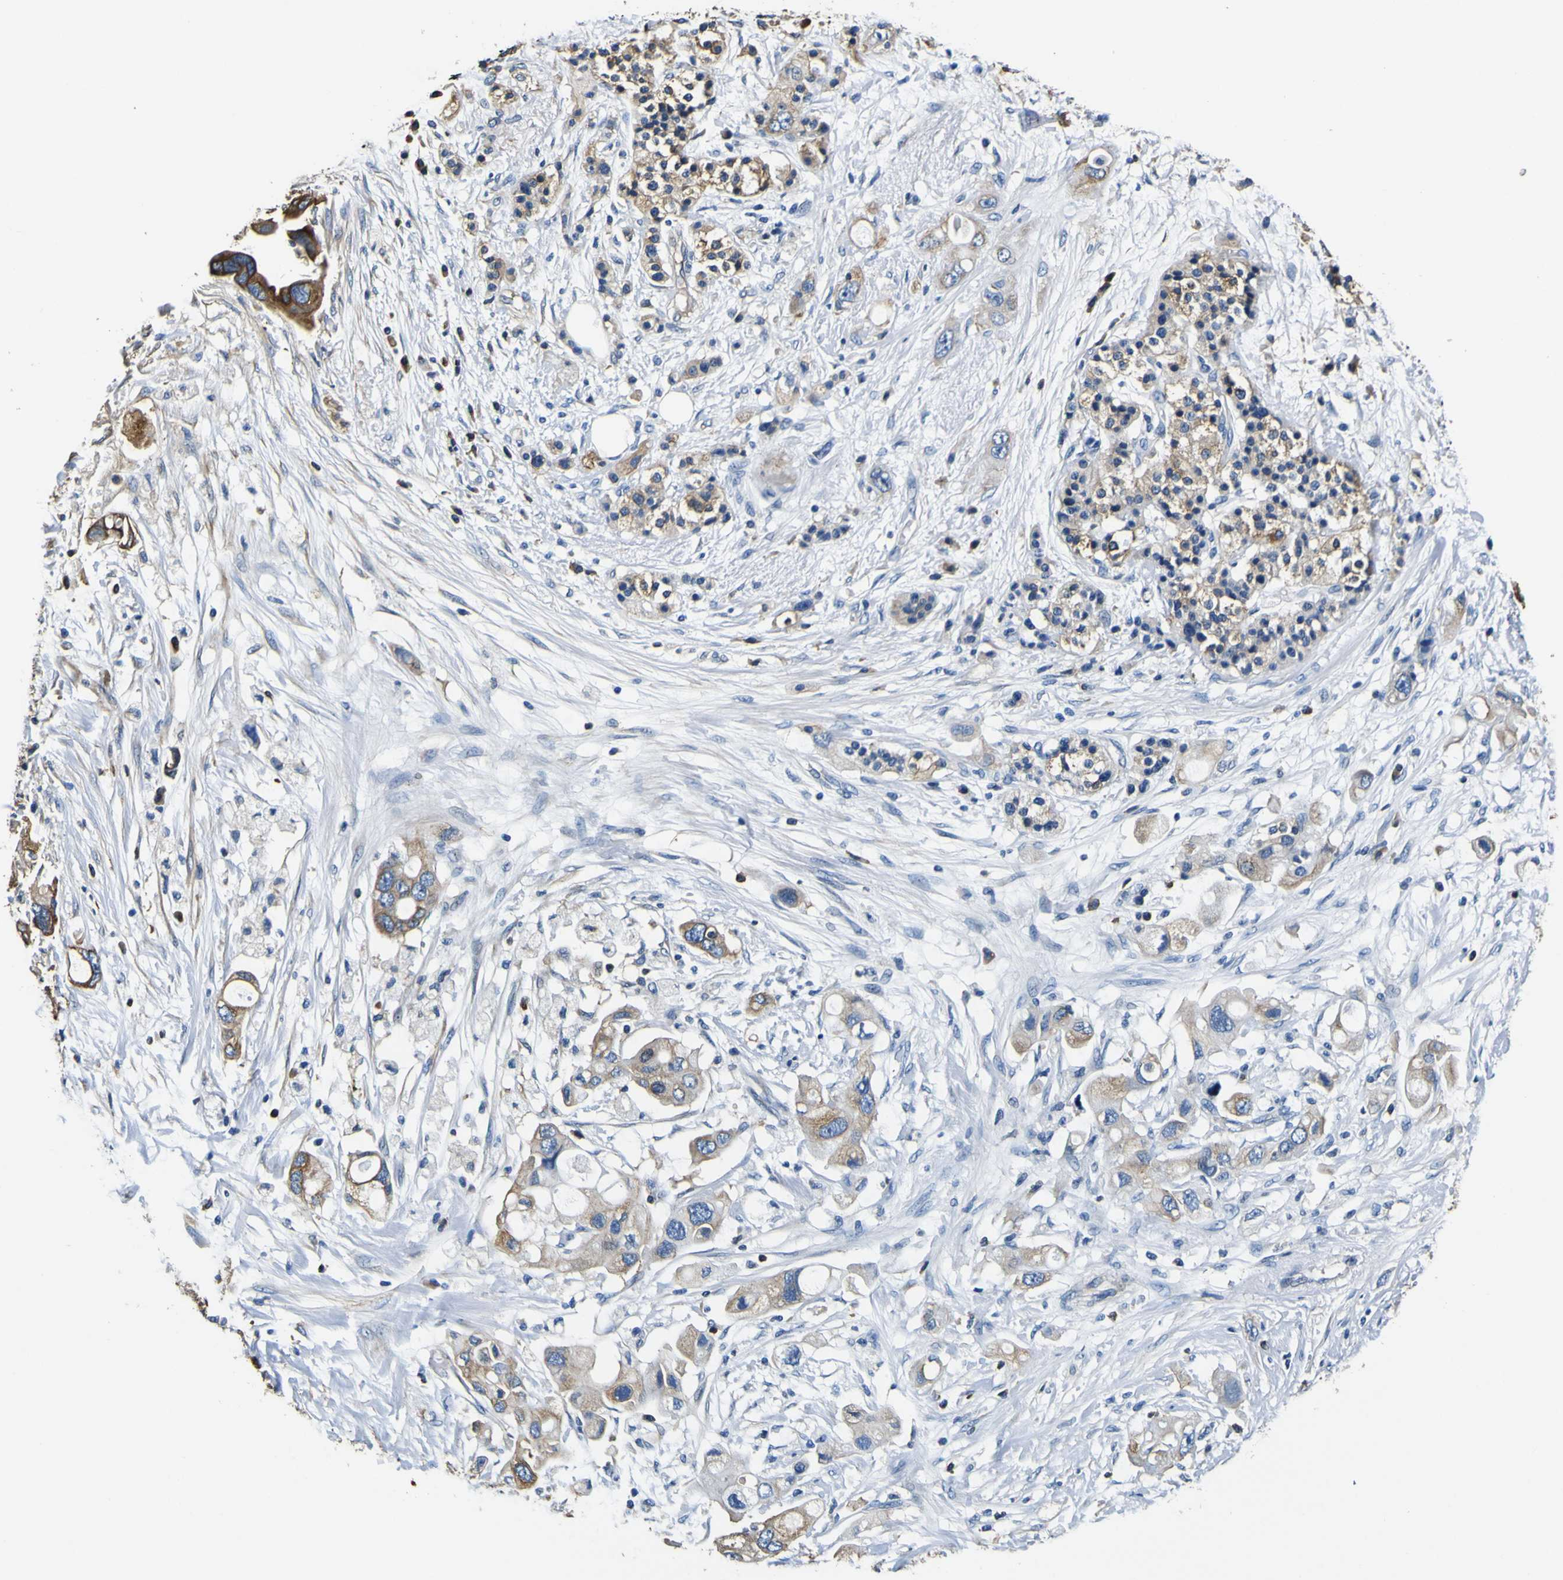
{"staining": {"intensity": "weak", "quantity": ">75%", "location": "cytoplasmic/membranous"}, "tissue": "pancreatic cancer", "cell_type": "Tumor cells", "image_type": "cancer", "snomed": [{"axis": "morphology", "description": "Adenocarcinoma, NOS"}, {"axis": "topography", "description": "Pancreas"}], "caption": "Immunohistochemistry (IHC) histopathology image of human pancreatic adenocarcinoma stained for a protein (brown), which displays low levels of weak cytoplasmic/membranous positivity in approximately >75% of tumor cells.", "gene": "TUBA1B", "patient": {"sex": "female", "age": 56}}